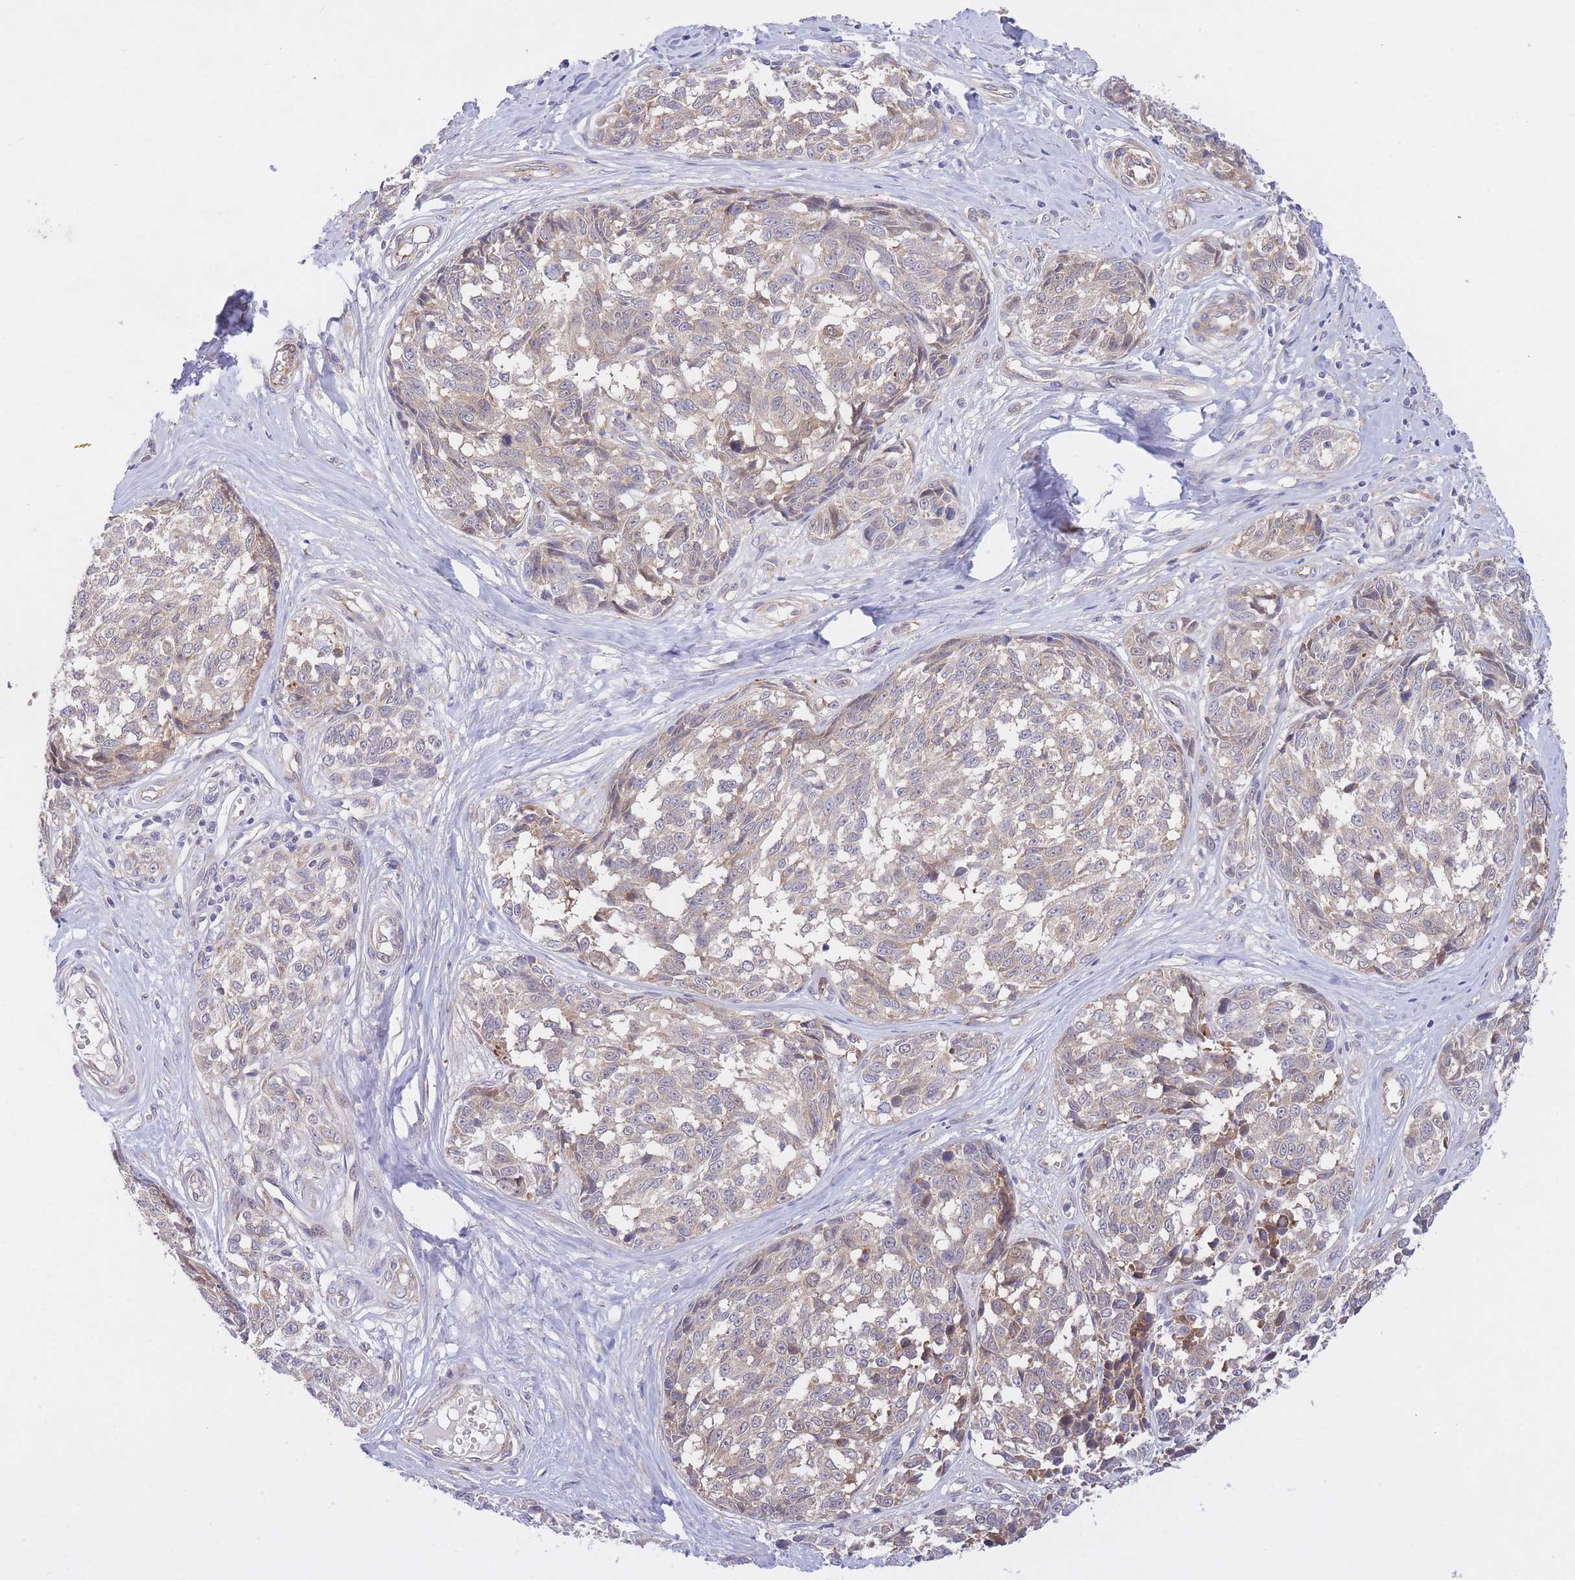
{"staining": {"intensity": "weak", "quantity": "<25%", "location": "cytoplasmic/membranous"}, "tissue": "melanoma", "cell_type": "Tumor cells", "image_type": "cancer", "snomed": [{"axis": "morphology", "description": "Normal tissue, NOS"}, {"axis": "morphology", "description": "Malignant melanoma, NOS"}, {"axis": "topography", "description": "Skin"}], "caption": "DAB (3,3'-diaminobenzidine) immunohistochemical staining of human malignant melanoma reveals no significant staining in tumor cells.", "gene": "CHAC1", "patient": {"sex": "female", "age": 64}}